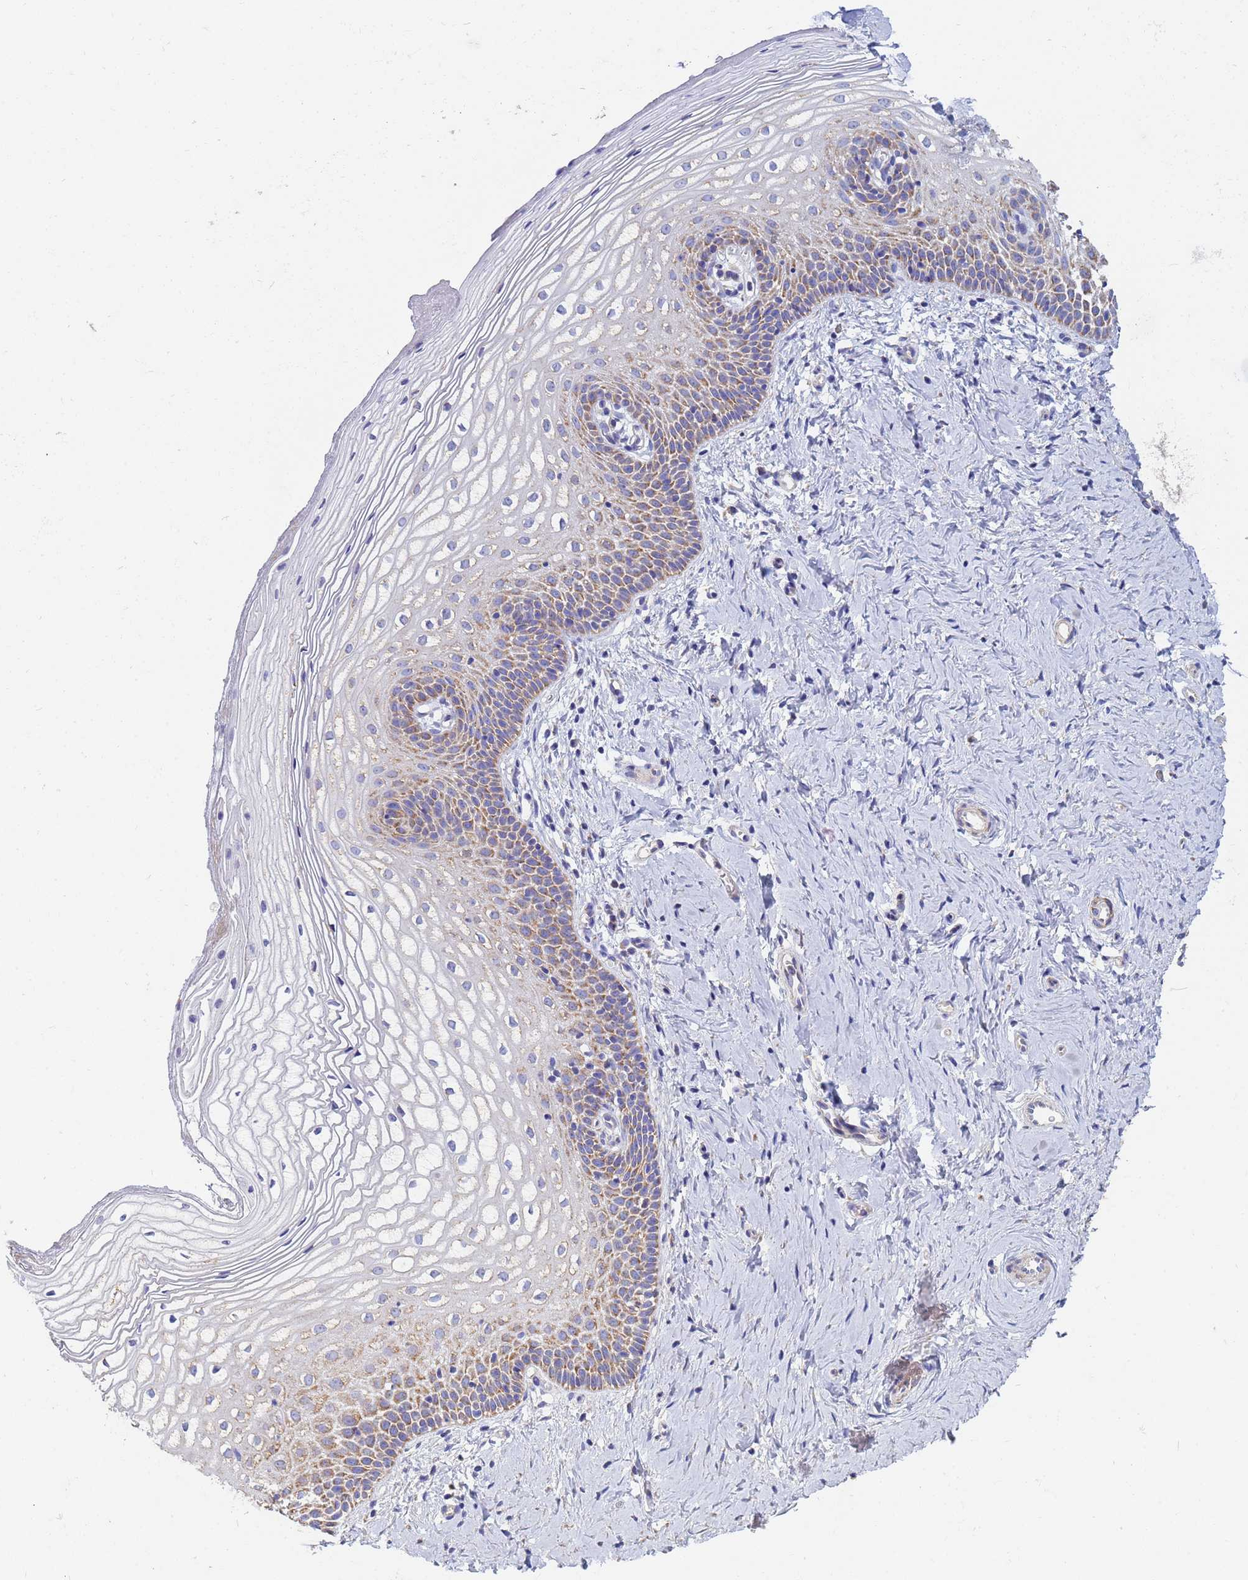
{"staining": {"intensity": "moderate", "quantity": "25%-75%", "location": "cytoplasmic/membranous"}, "tissue": "vagina", "cell_type": "Squamous epithelial cells", "image_type": "normal", "snomed": [{"axis": "morphology", "description": "Normal tissue, NOS"}, {"axis": "topography", "description": "Vagina"}], "caption": "DAB (3,3'-diaminobenzidine) immunohistochemical staining of unremarkable vagina exhibits moderate cytoplasmic/membranous protein expression in approximately 25%-75% of squamous epithelial cells. (Stains: DAB (3,3'-diaminobenzidine) in brown, nuclei in blue, Microscopy: brightfield microscopy at high magnification).", "gene": "UQCRHL", "patient": {"sex": "female", "age": 56}}